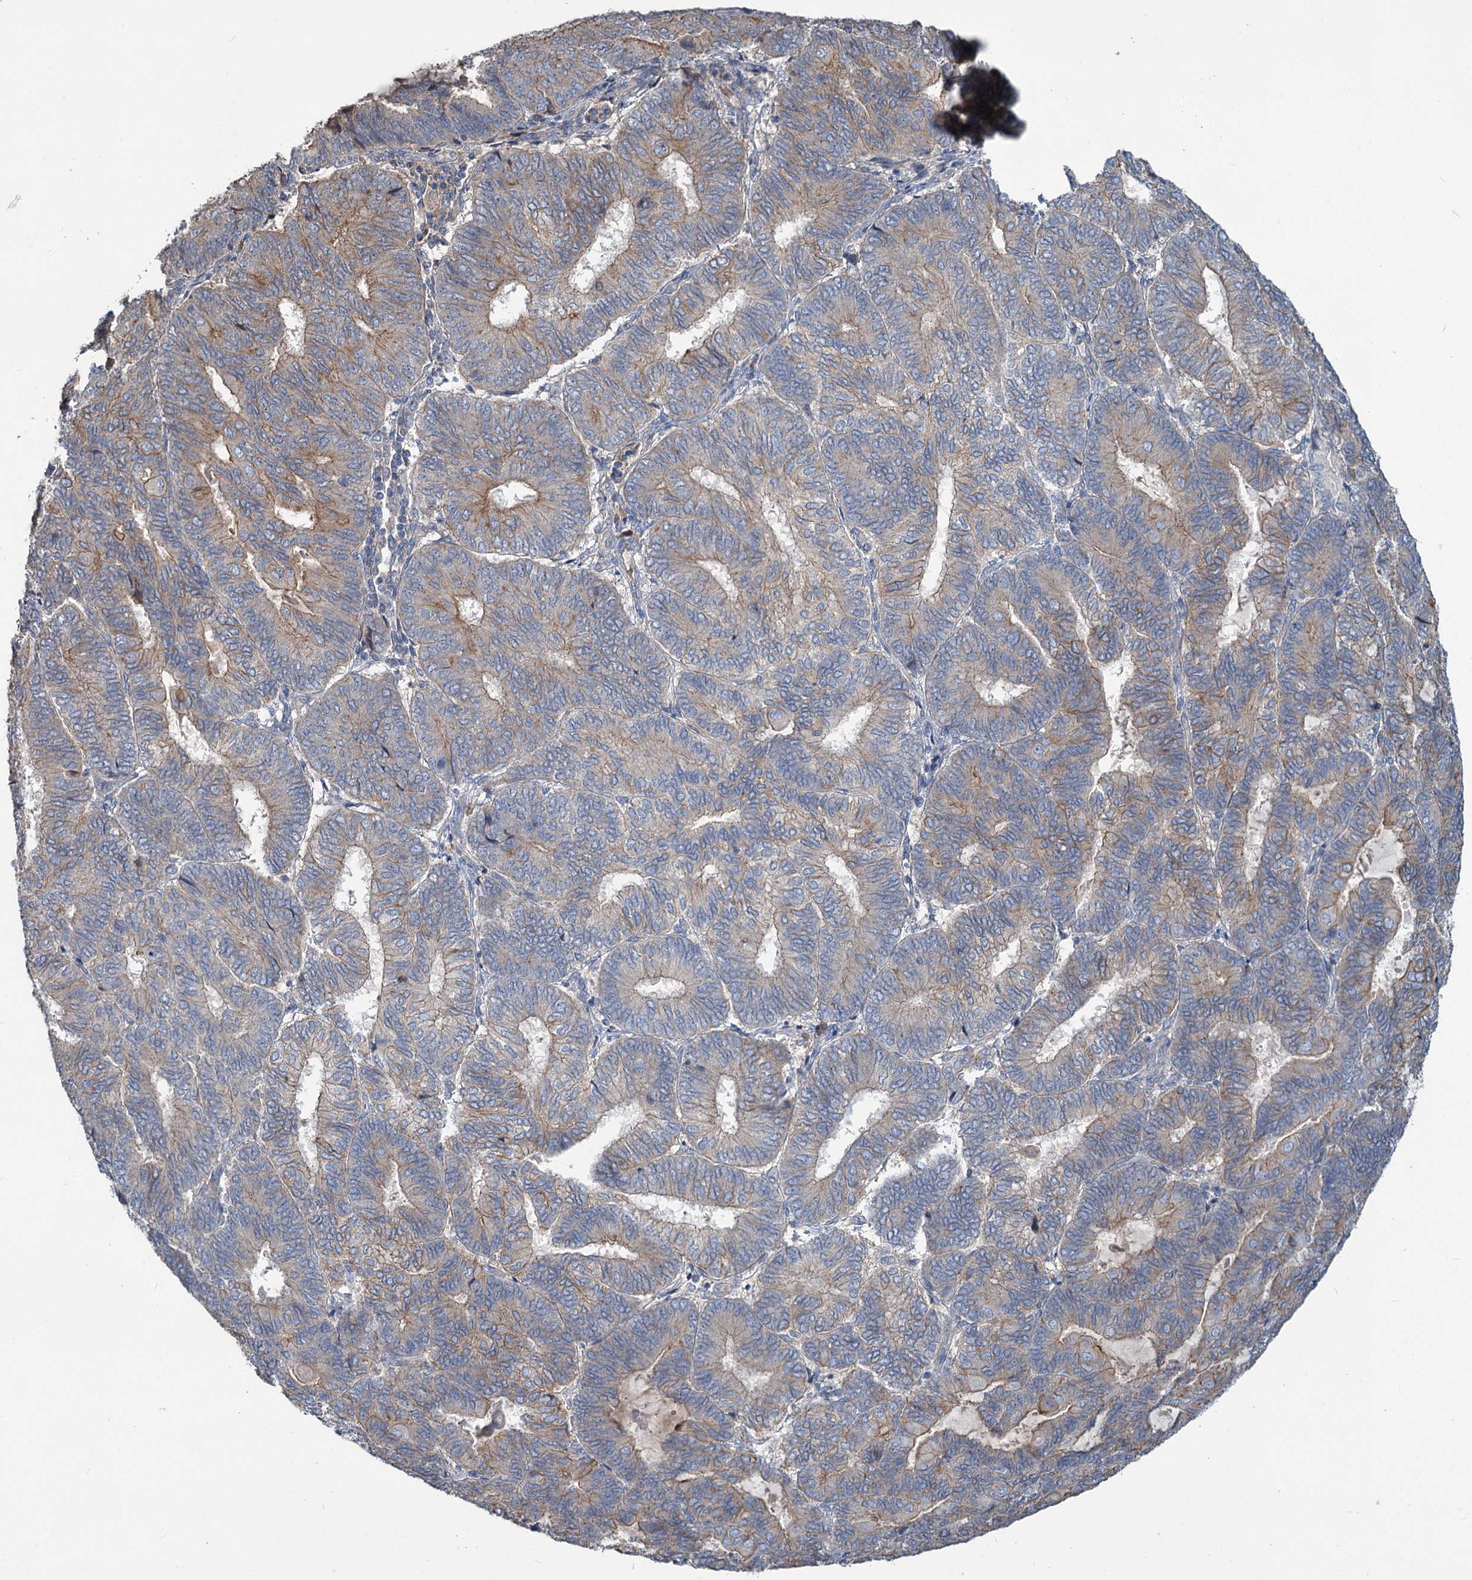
{"staining": {"intensity": "weak", "quantity": "<25%", "location": "cytoplasmic/membranous"}, "tissue": "endometrial cancer", "cell_type": "Tumor cells", "image_type": "cancer", "snomed": [{"axis": "morphology", "description": "Adenocarcinoma, NOS"}, {"axis": "topography", "description": "Endometrium"}], "caption": "DAB (3,3'-diaminobenzidine) immunohistochemical staining of endometrial cancer displays no significant staining in tumor cells.", "gene": "URAD", "patient": {"sex": "female", "age": 81}}